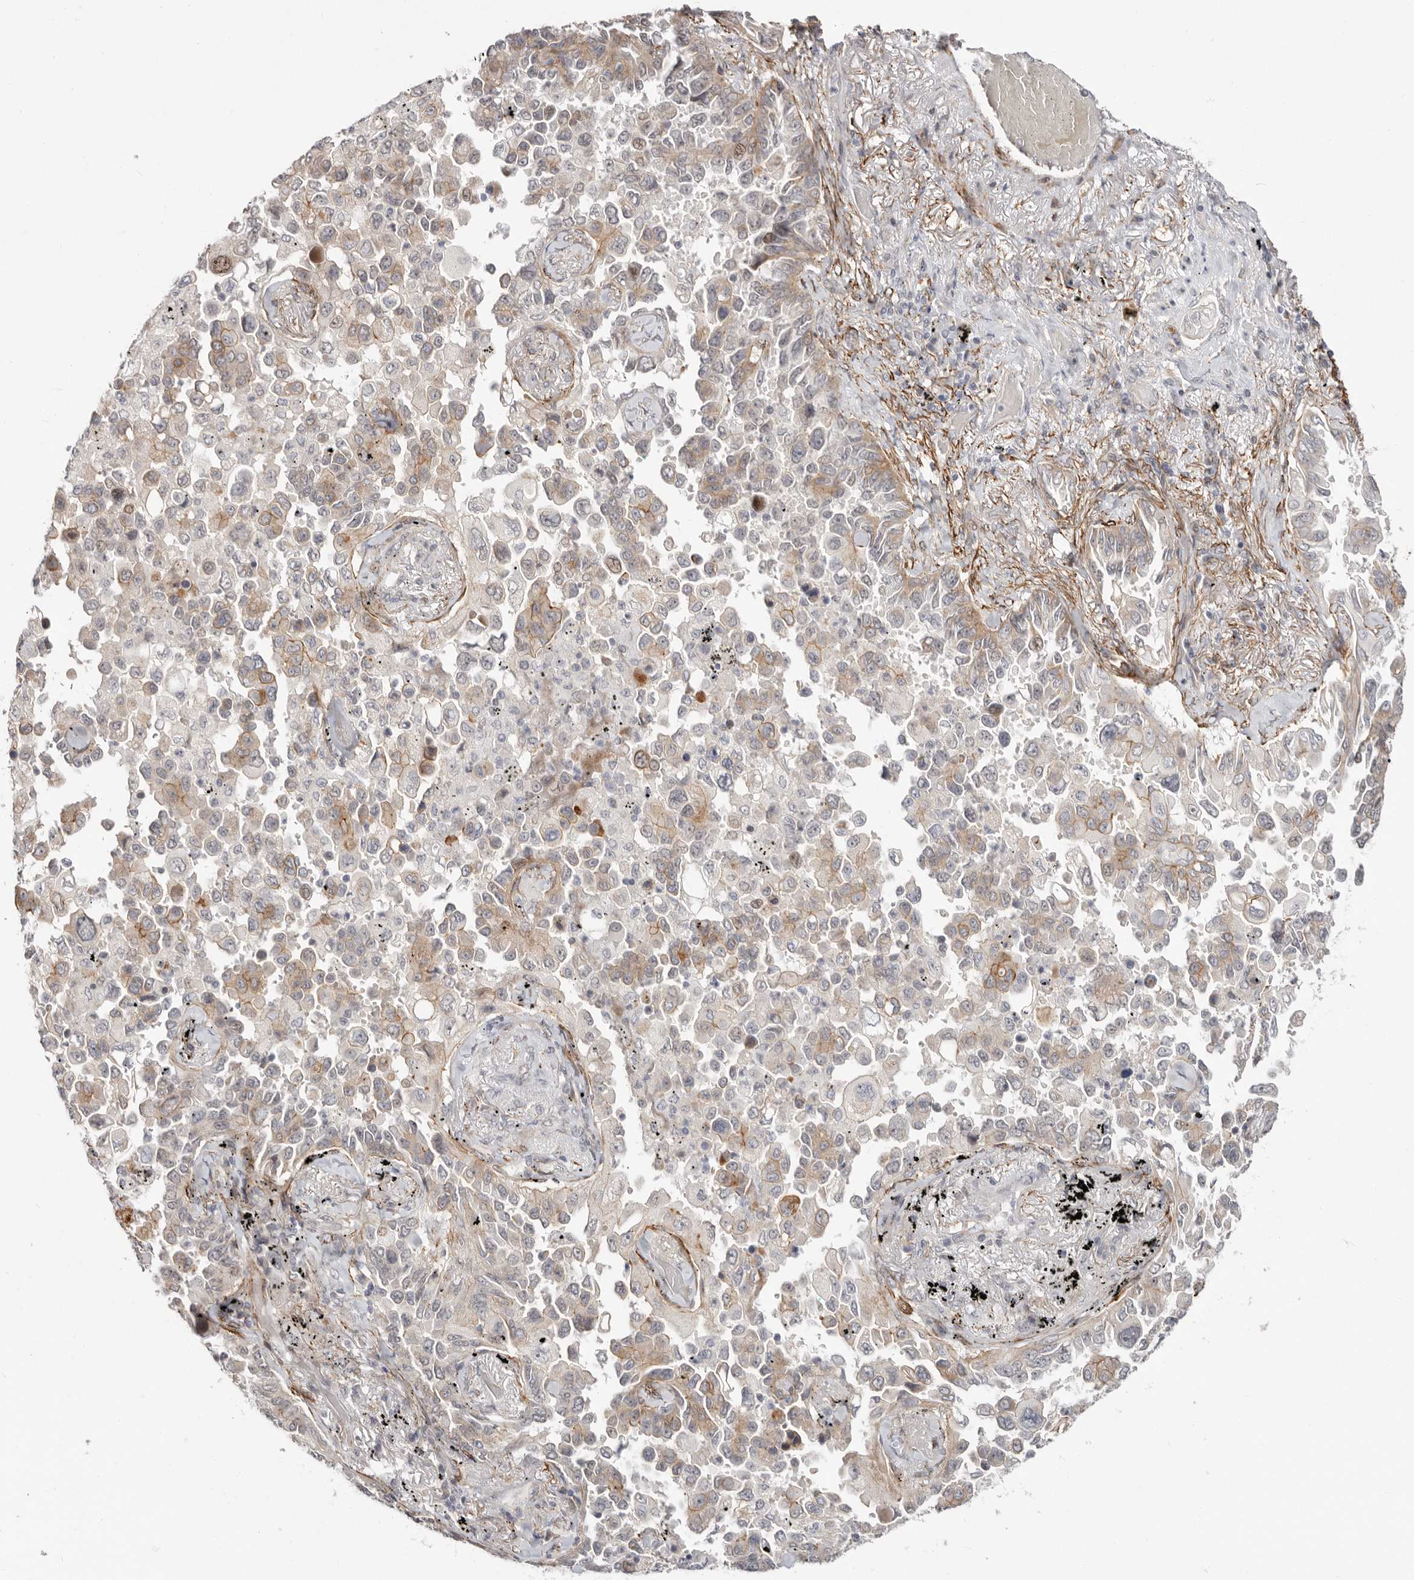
{"staining": {"intensity": "weak", "quantity": ">75%", "location": "cytoplasmic/membranous"}, "tissue": "lung cancer", "cell_type": "Tumor cells", "image_type": "cancer", "snomed": [{"axis": "morphology", "description": "Adenocarcinoma, NOS"}, {"axis": "topography", "description": "Lung"}], "caption": "This histopathology image reveals IHC staining of lung cancer (adenocarcinoma), with low weak cytoplasmic/membranous staining in about >75% of tumor cells.", "gene": "SZT2", "patient": {"sex": "female", "age": 67}}